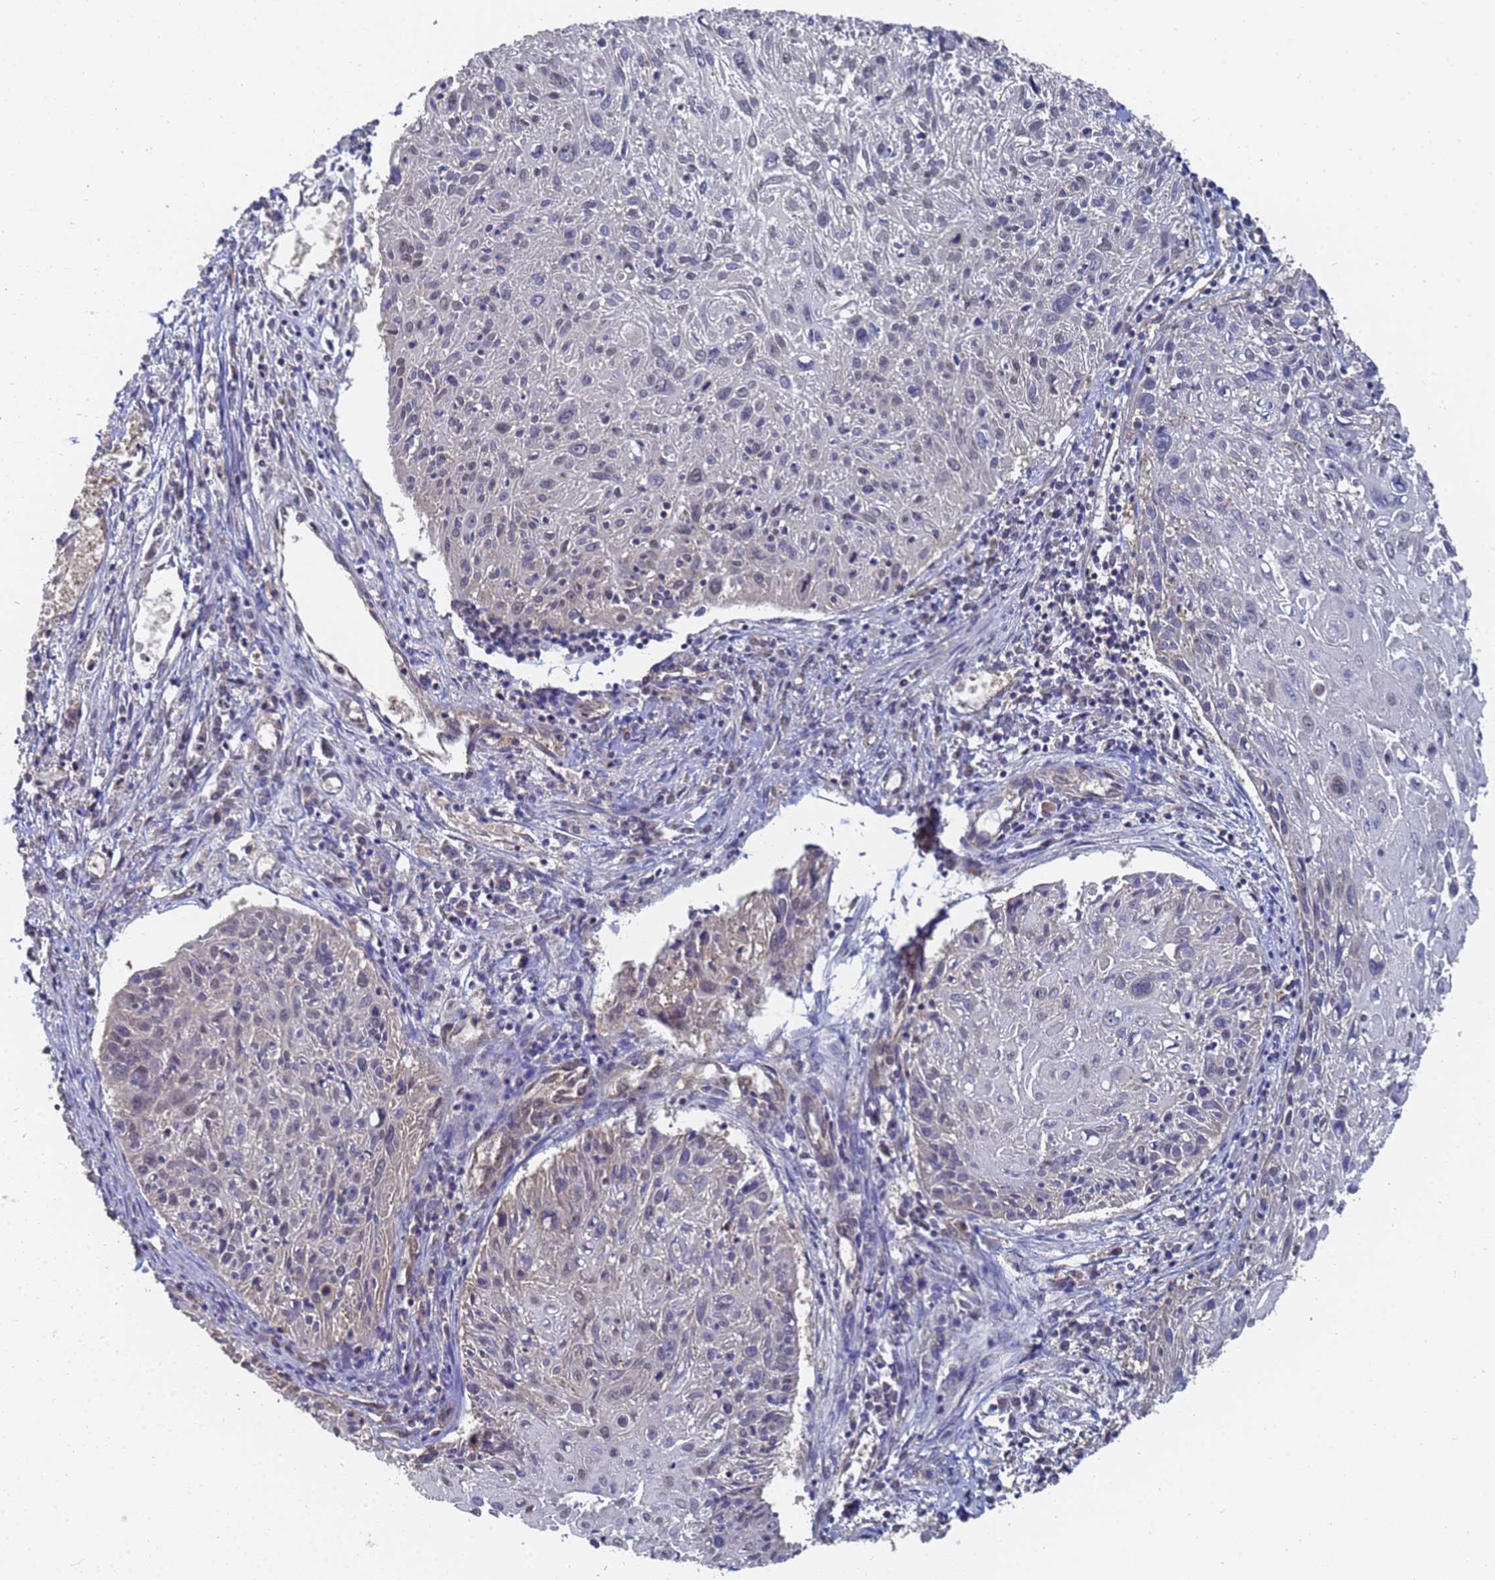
{"staining": {"intensity": "weak", "quantity": "<25%", "location": "cytoplasmic/membranous"}, "tissue": "cervical cancer", "cell_type": "Tumor cells", "image_type": "cancer", "snomed": [{"axis": "morphology", "description": "Squamous cell carcinoma, NOS"}, {"axis": "topography", "description": "Cervix"}], "caption": "Human cervical cancer stained for a protein using IHC exhibits no staining in tumor cells.", "gene": "ALS2CL", "patient": {"sex": "female", "age": 51}}